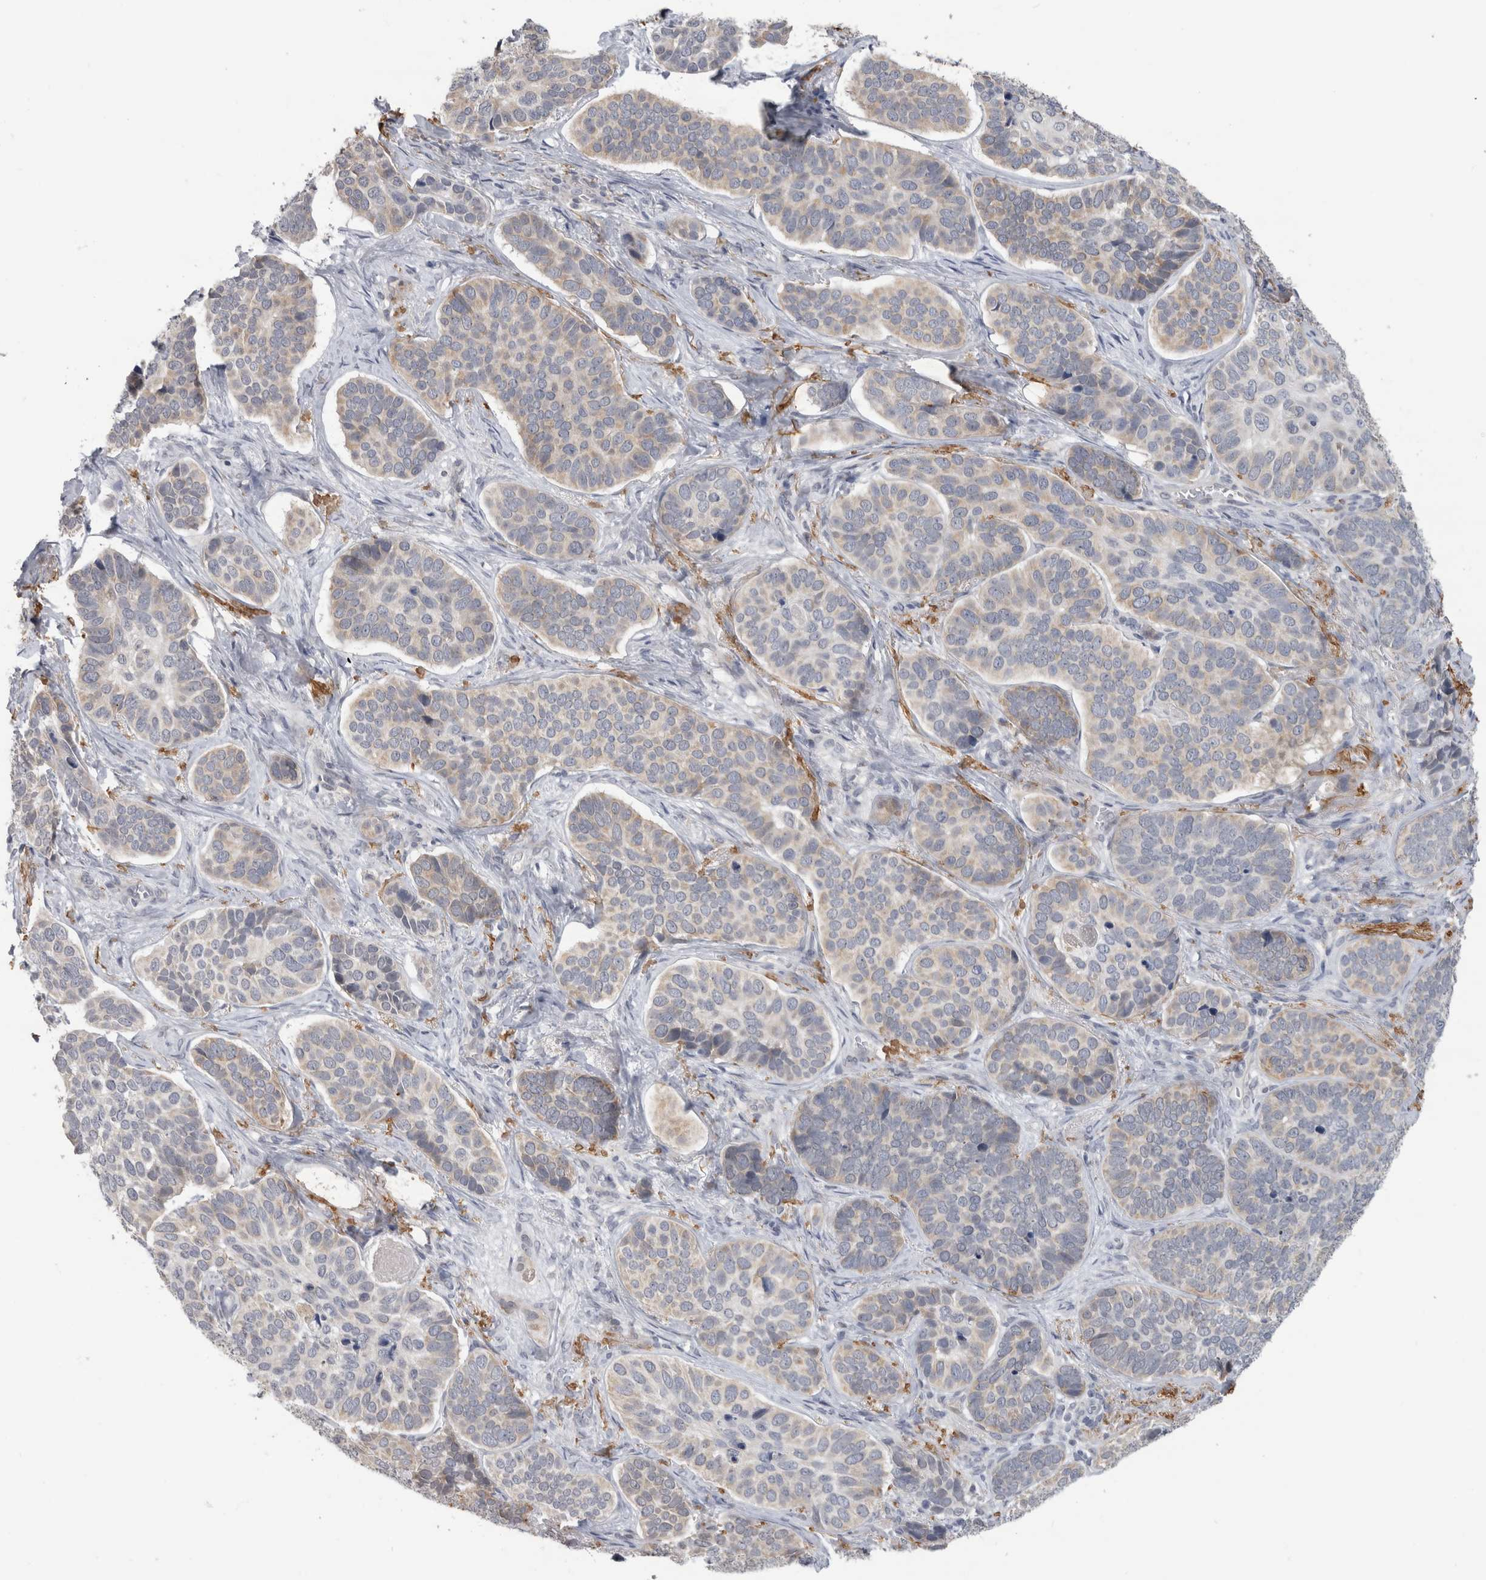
{"staining": {"intensity": "moderate", "quantity": "25%-75%", "location": "cytoplasmic/membranous"}, "tissue": "skin cancer", "cell_type": "Tumor cells", "image_type": "cancer", "snomed": [{"axis": "morphology", "description": "Basal cell carcinoma"}, {"axis": "topography", "description": "Skin"}], "caption": "The image demonstrates a brown stain indicating the presence of a protein in the cytoplasmic/membranous of tumor cells in skin basal cell carcinoma.", "gene": "TMEM242", "patient": {"sex": "male", "age": 62}}